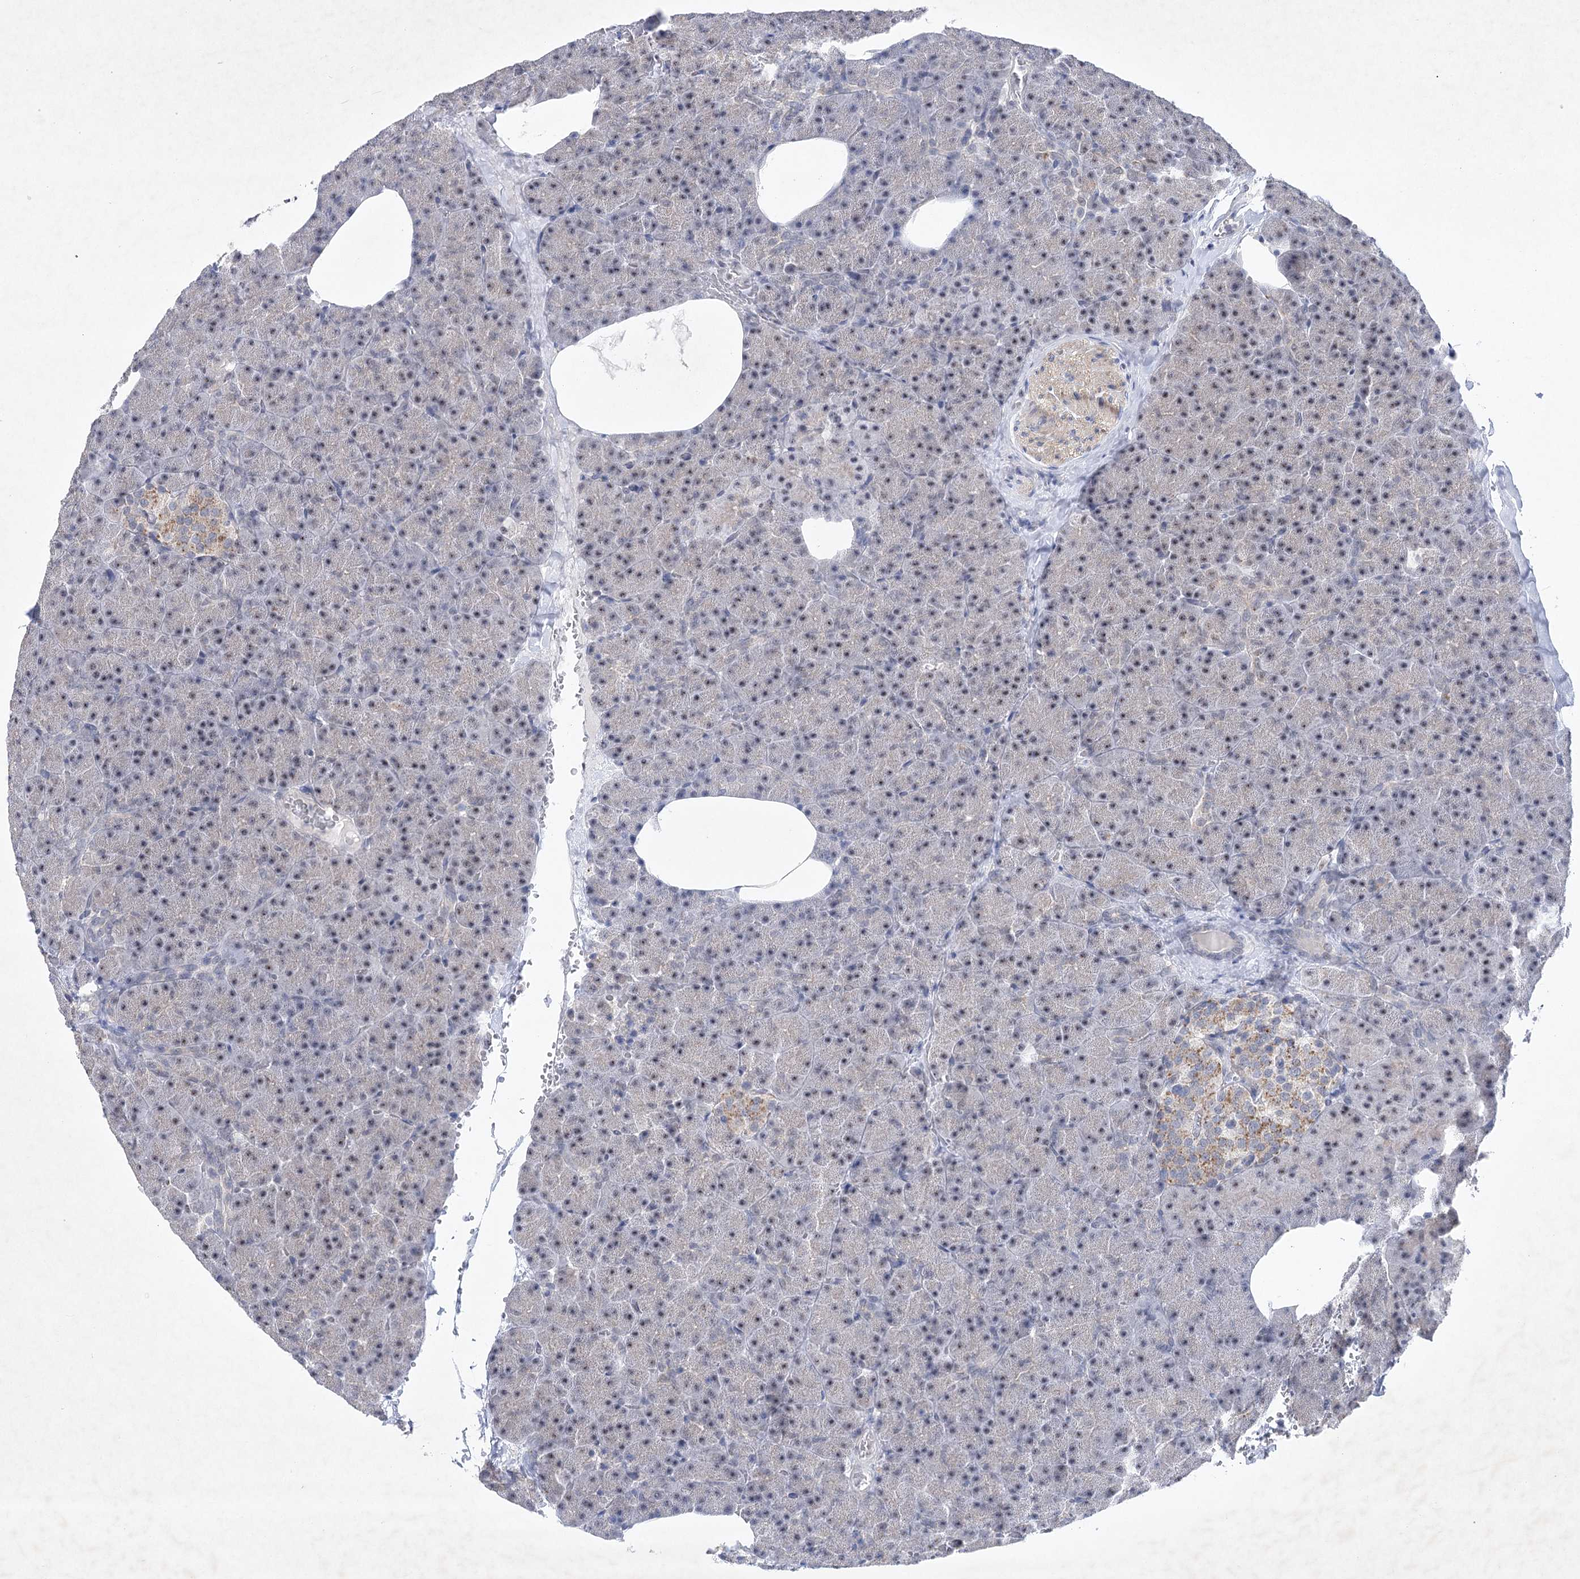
{"staining": {"intensity": "negative", "quantity": "none", "location": "none"}, "tissue": "pancreas", "cell_type": "Exocrine glandular cells", "image_type": "normal", "snomed": [{"axis": "morphology", "description": "Normal tissue, NOS"}, {"axis": "morphology", "description": "Carcinoid, malignant, NOS"}, {"axis": "topography", "description": "Pancreas"}], "caption": "Pancreas stained for a protein using immunohistochemistry (IHC) exhibits no positivity exocrine glandular cells.", "gene": "ENSG00000275740", "patient": {"sex": "female", "age": 35}}